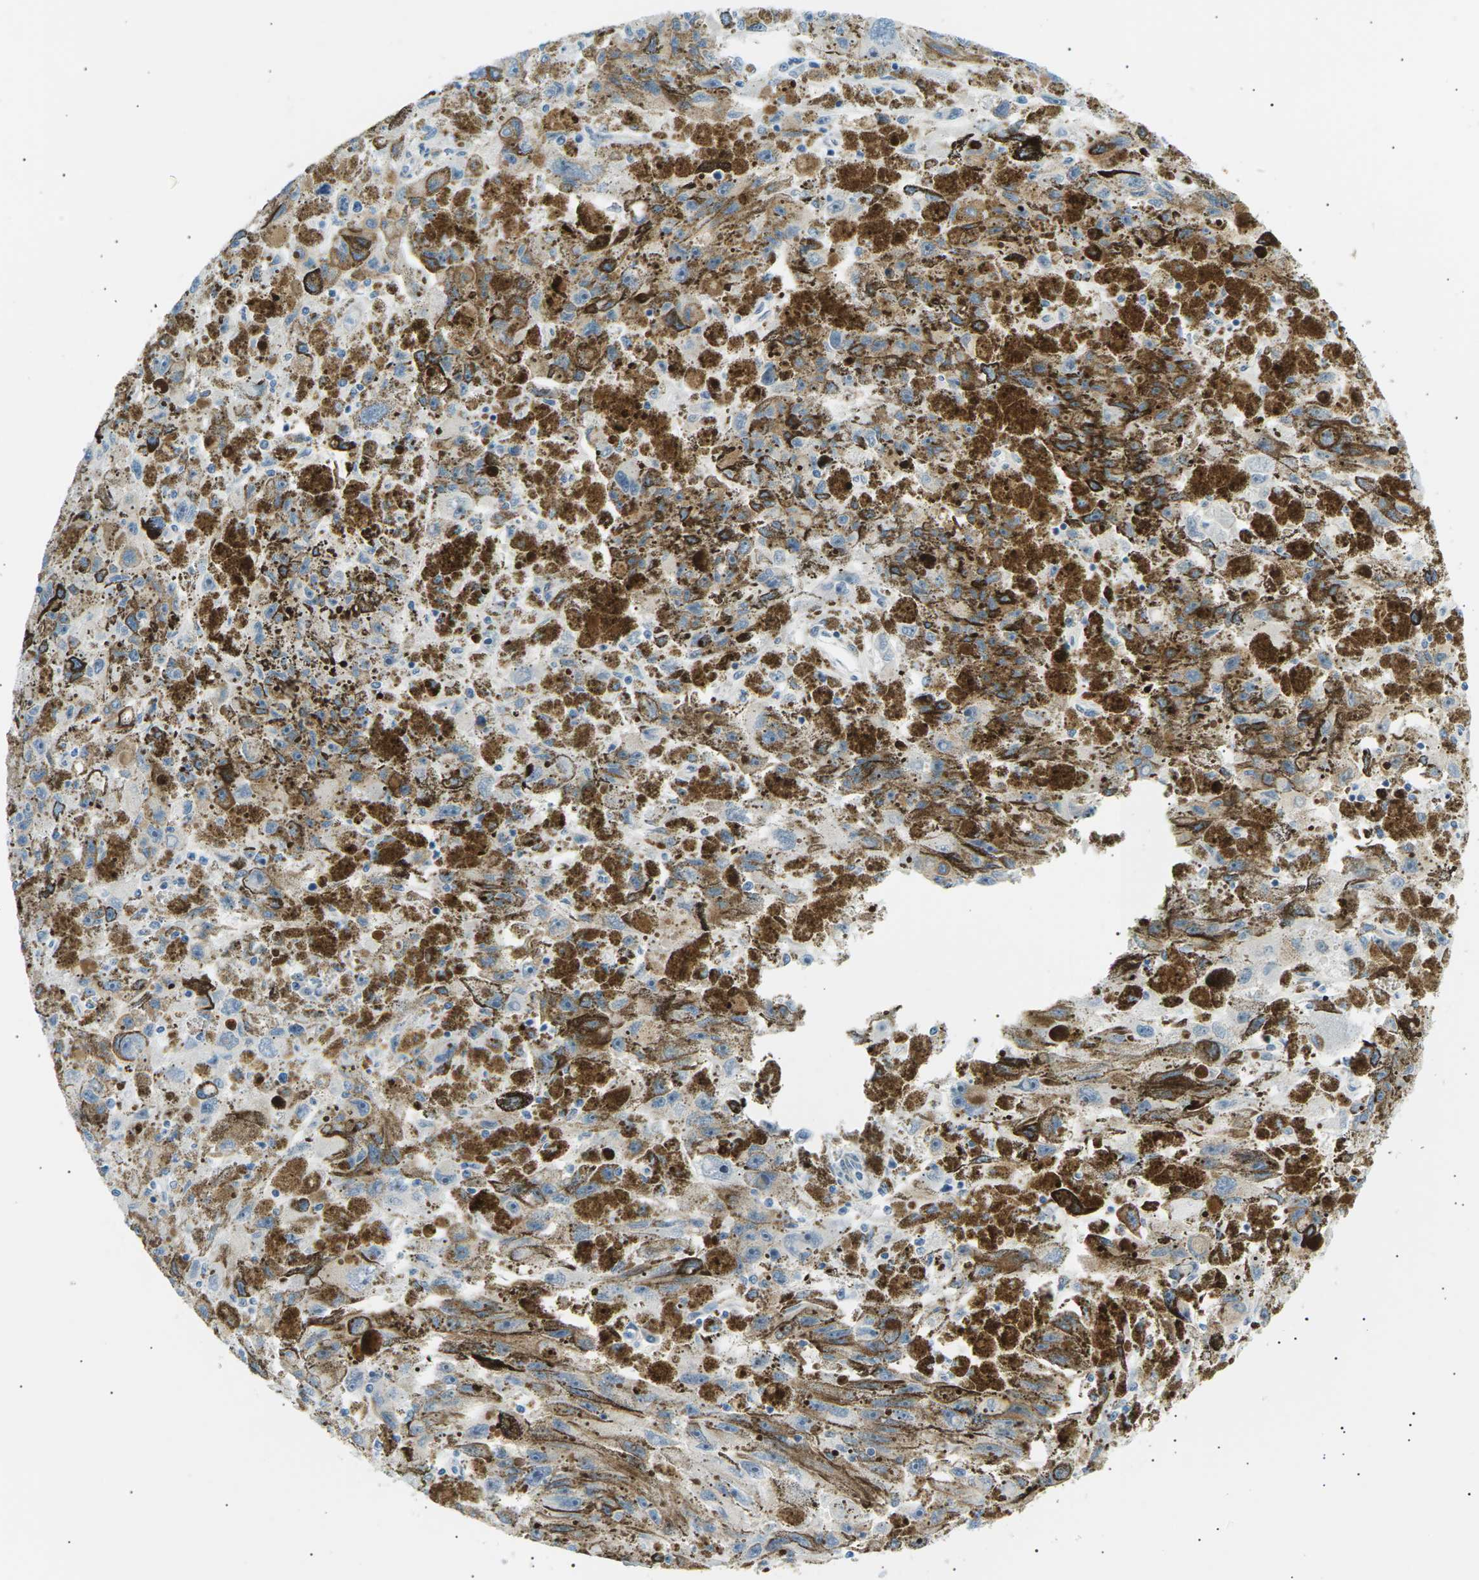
{"staining": {"intensity": "weak", "quantity": ">75%", "location": "cytoplasmic/membranous"}, "tissue": "melanoma", "cell_type": "Tumor cells", "image_type": "cancer", "snomed": [{"axis": "morphology", "description": "Malignant melanoma, NOS"}, {"axis": "topography", "description": "Skin"}], "caption": "There is low levels of weak cytoplasmic/membranous staining in tumor cells of malignant melanoma, as demonstrated by immunohistochemical staining (brown color).", "gene": "SEPTIN5", "patient": {"sex": "female", "age": 104}}